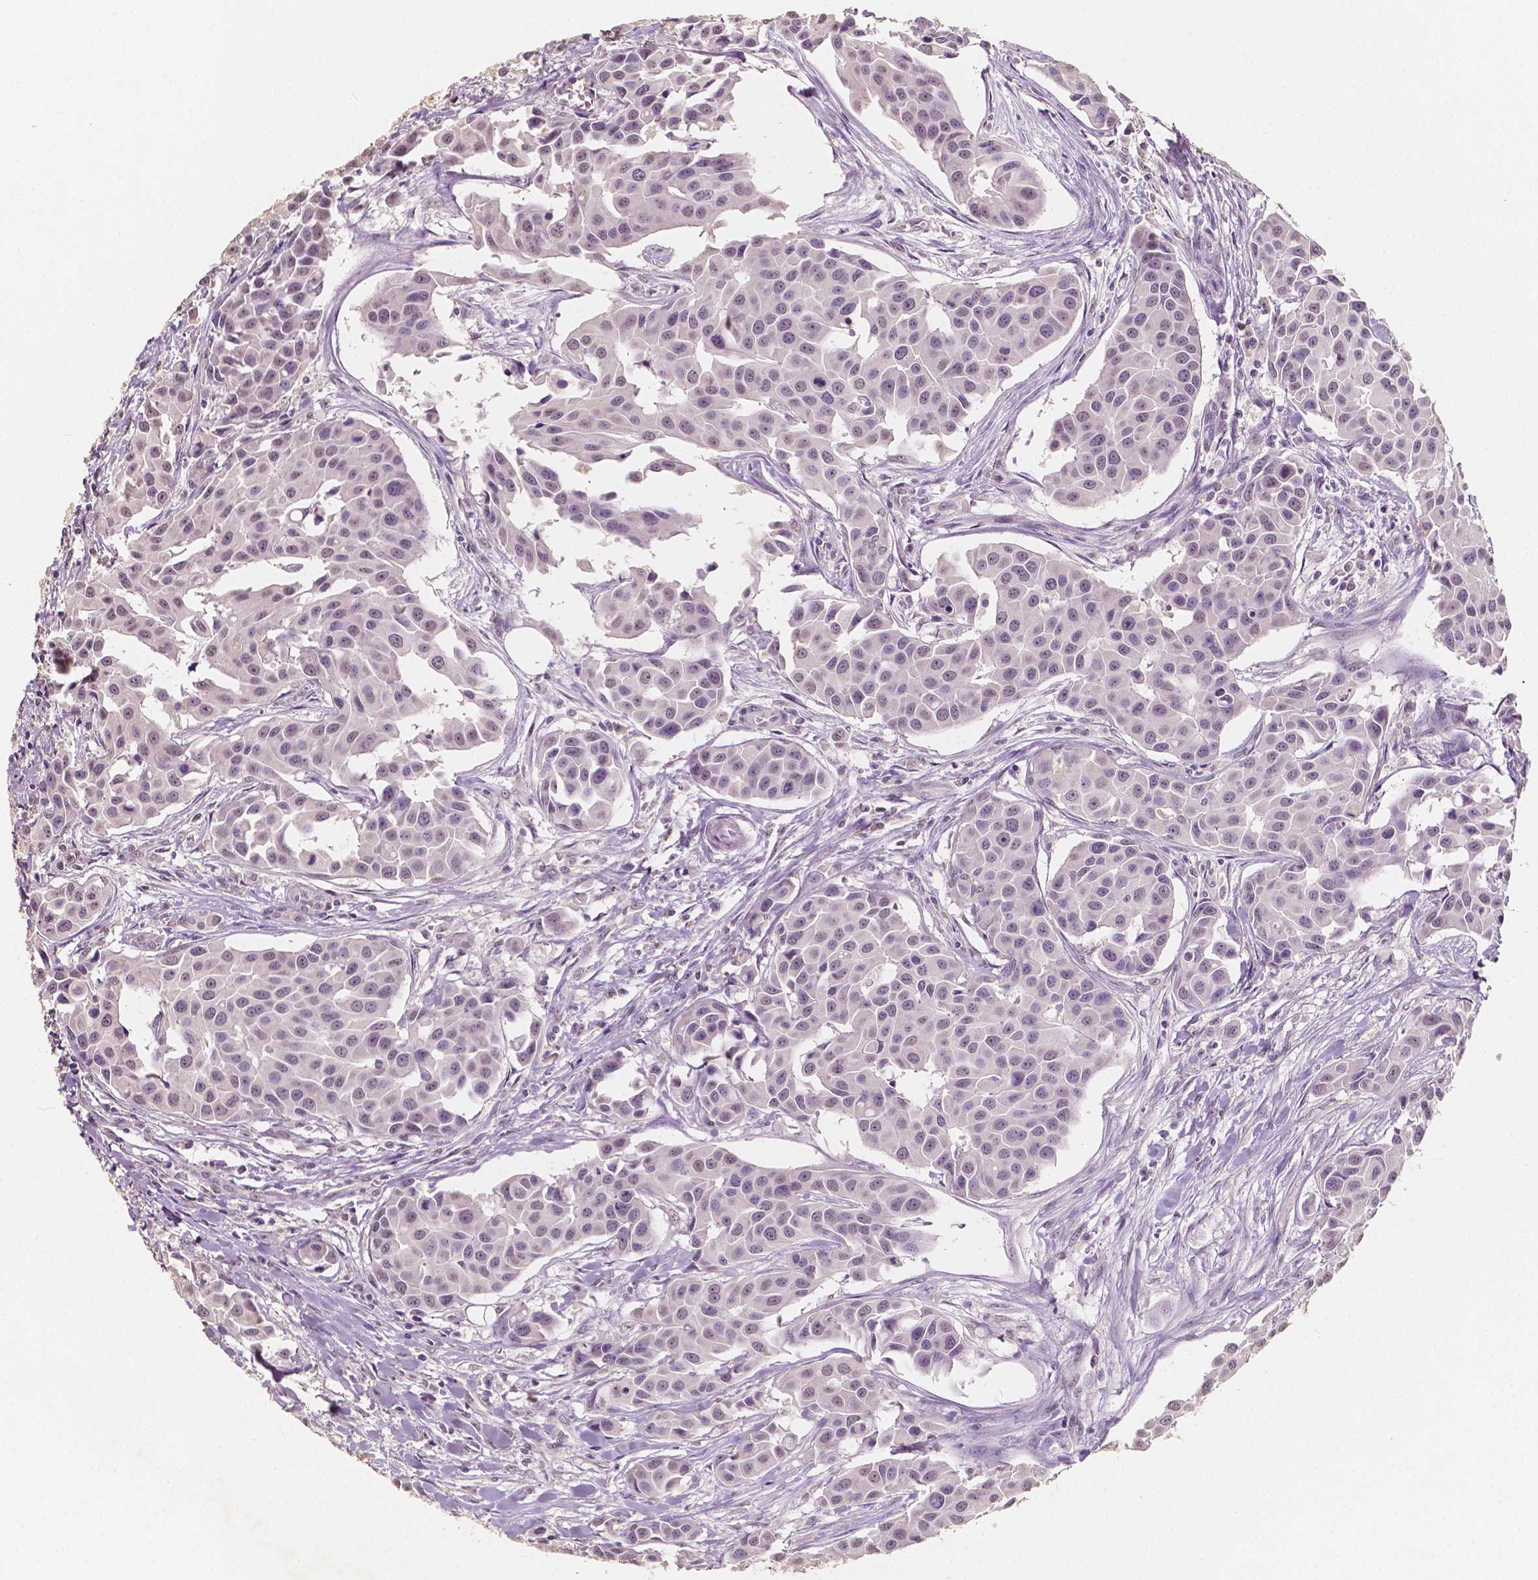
{"staining": {"intensity": "weak", "quantity": "<25%", "location": "nuclear"}, "tissue": "head and neck cancer", "cell_type": "Tumor cells", "image_type": "cancer", "snomed": [{"axis": "morphology", "description": "Adenocarcinoma, NOS"}, {"axis": "topography", "description": "Head-Neck"}], "caption": "Histopathology image shows no protein staining in tumor cells of adenocarcinoma (head and neck) tissue.", "gene": "SOX15", "patient": {"sex": "male", "age": 76}}